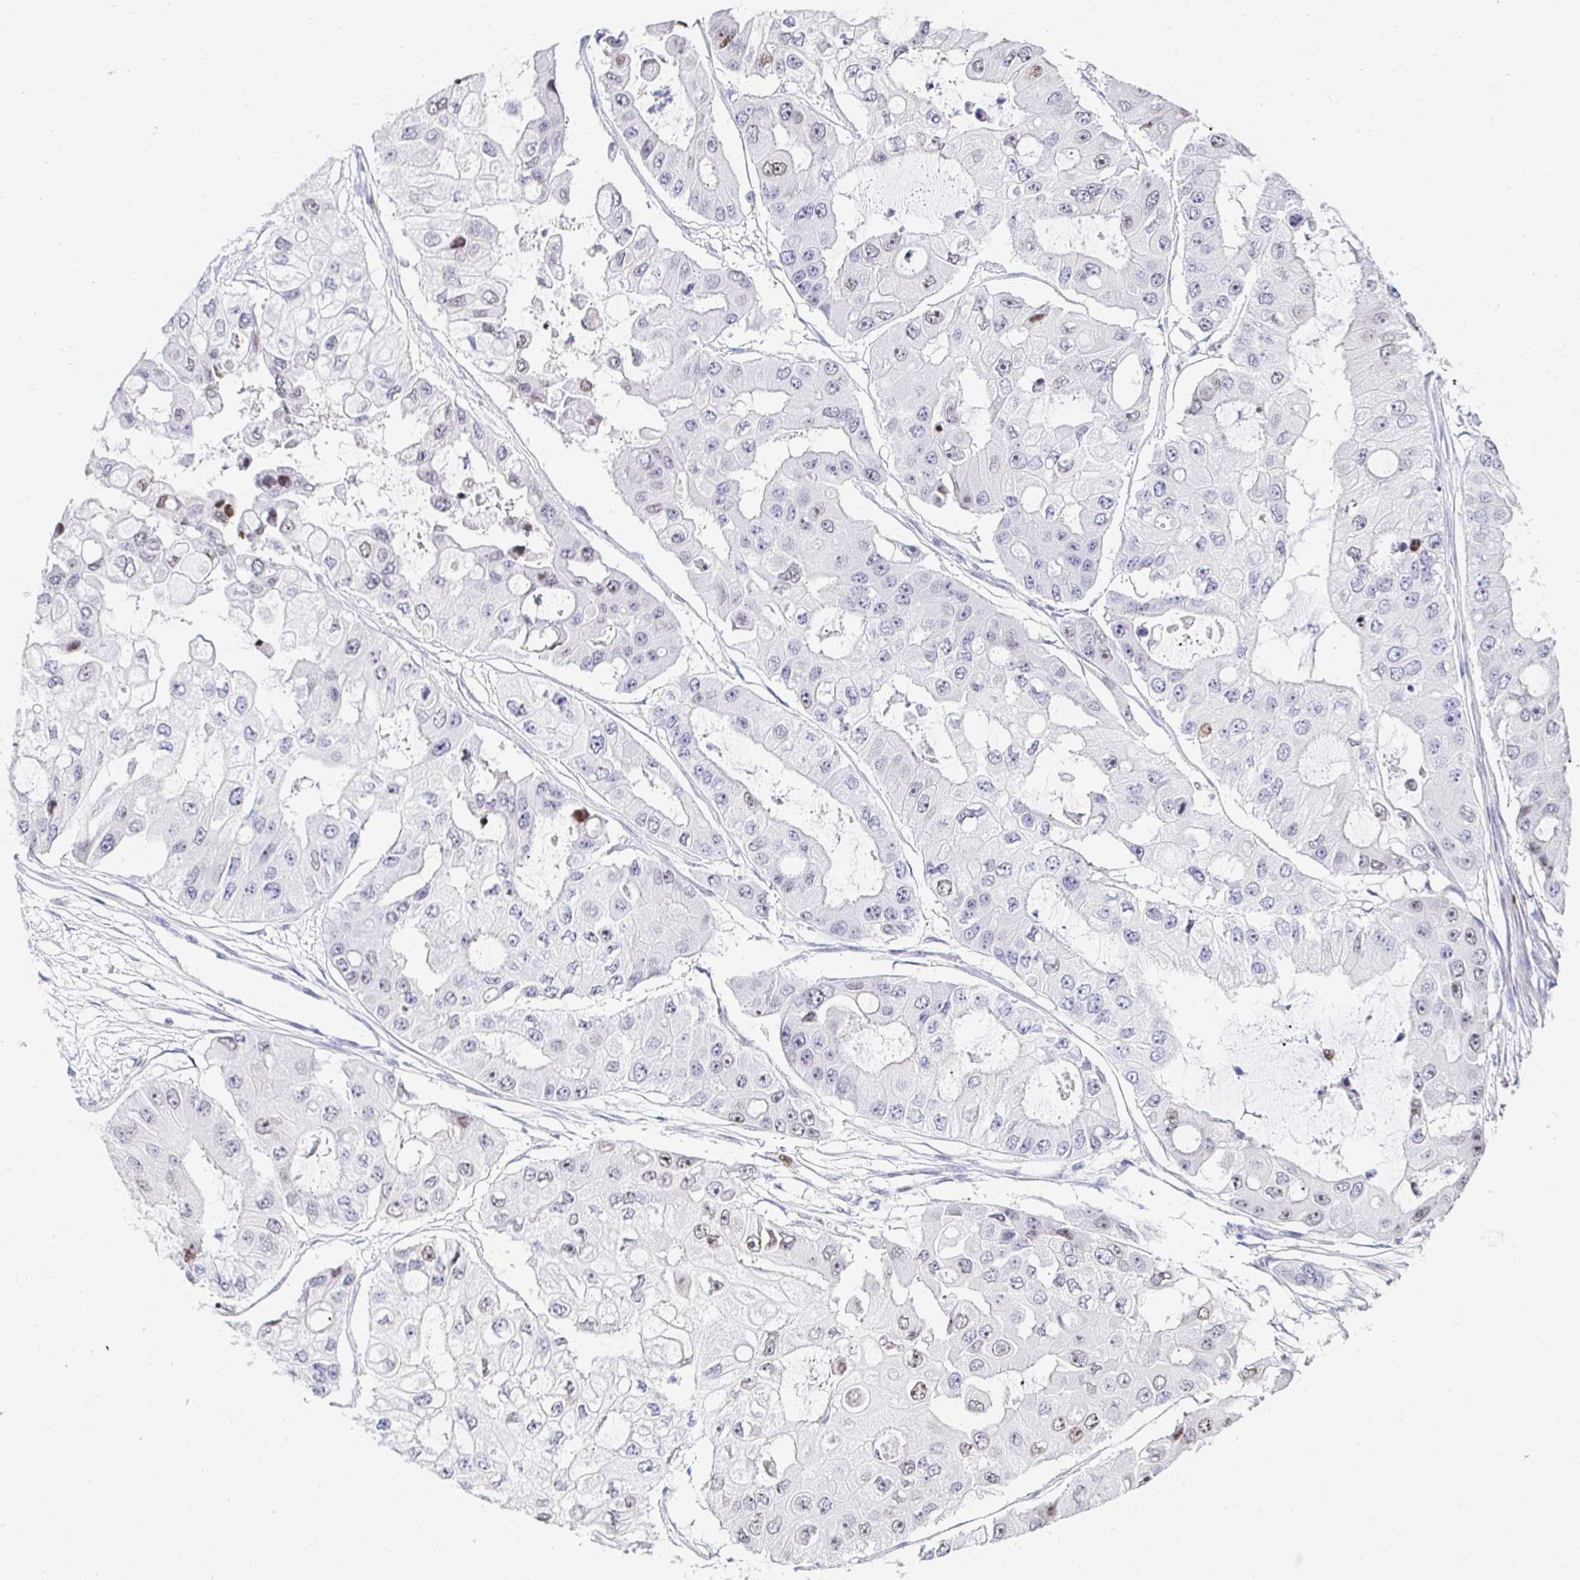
{"staining": {"intensity": "weak", "quantity": "<25%", "location": "nuclear"}, "tissue": "ovarian cancer", "cell_type": "Tumor cells", "image_type": "cancer", "snomed": [{"axis": "morphology", "description": "Cystadenocarcinoma, serous, NOS"}, {"axis": "topography", "description": "Ovary"}], "caption": "Ovarian cancer stained for a protein using immunohistochemistry reveals no expression tumor cells.", "gene": "CAPSL", "patient": {"sex": "female", "age": 56}}